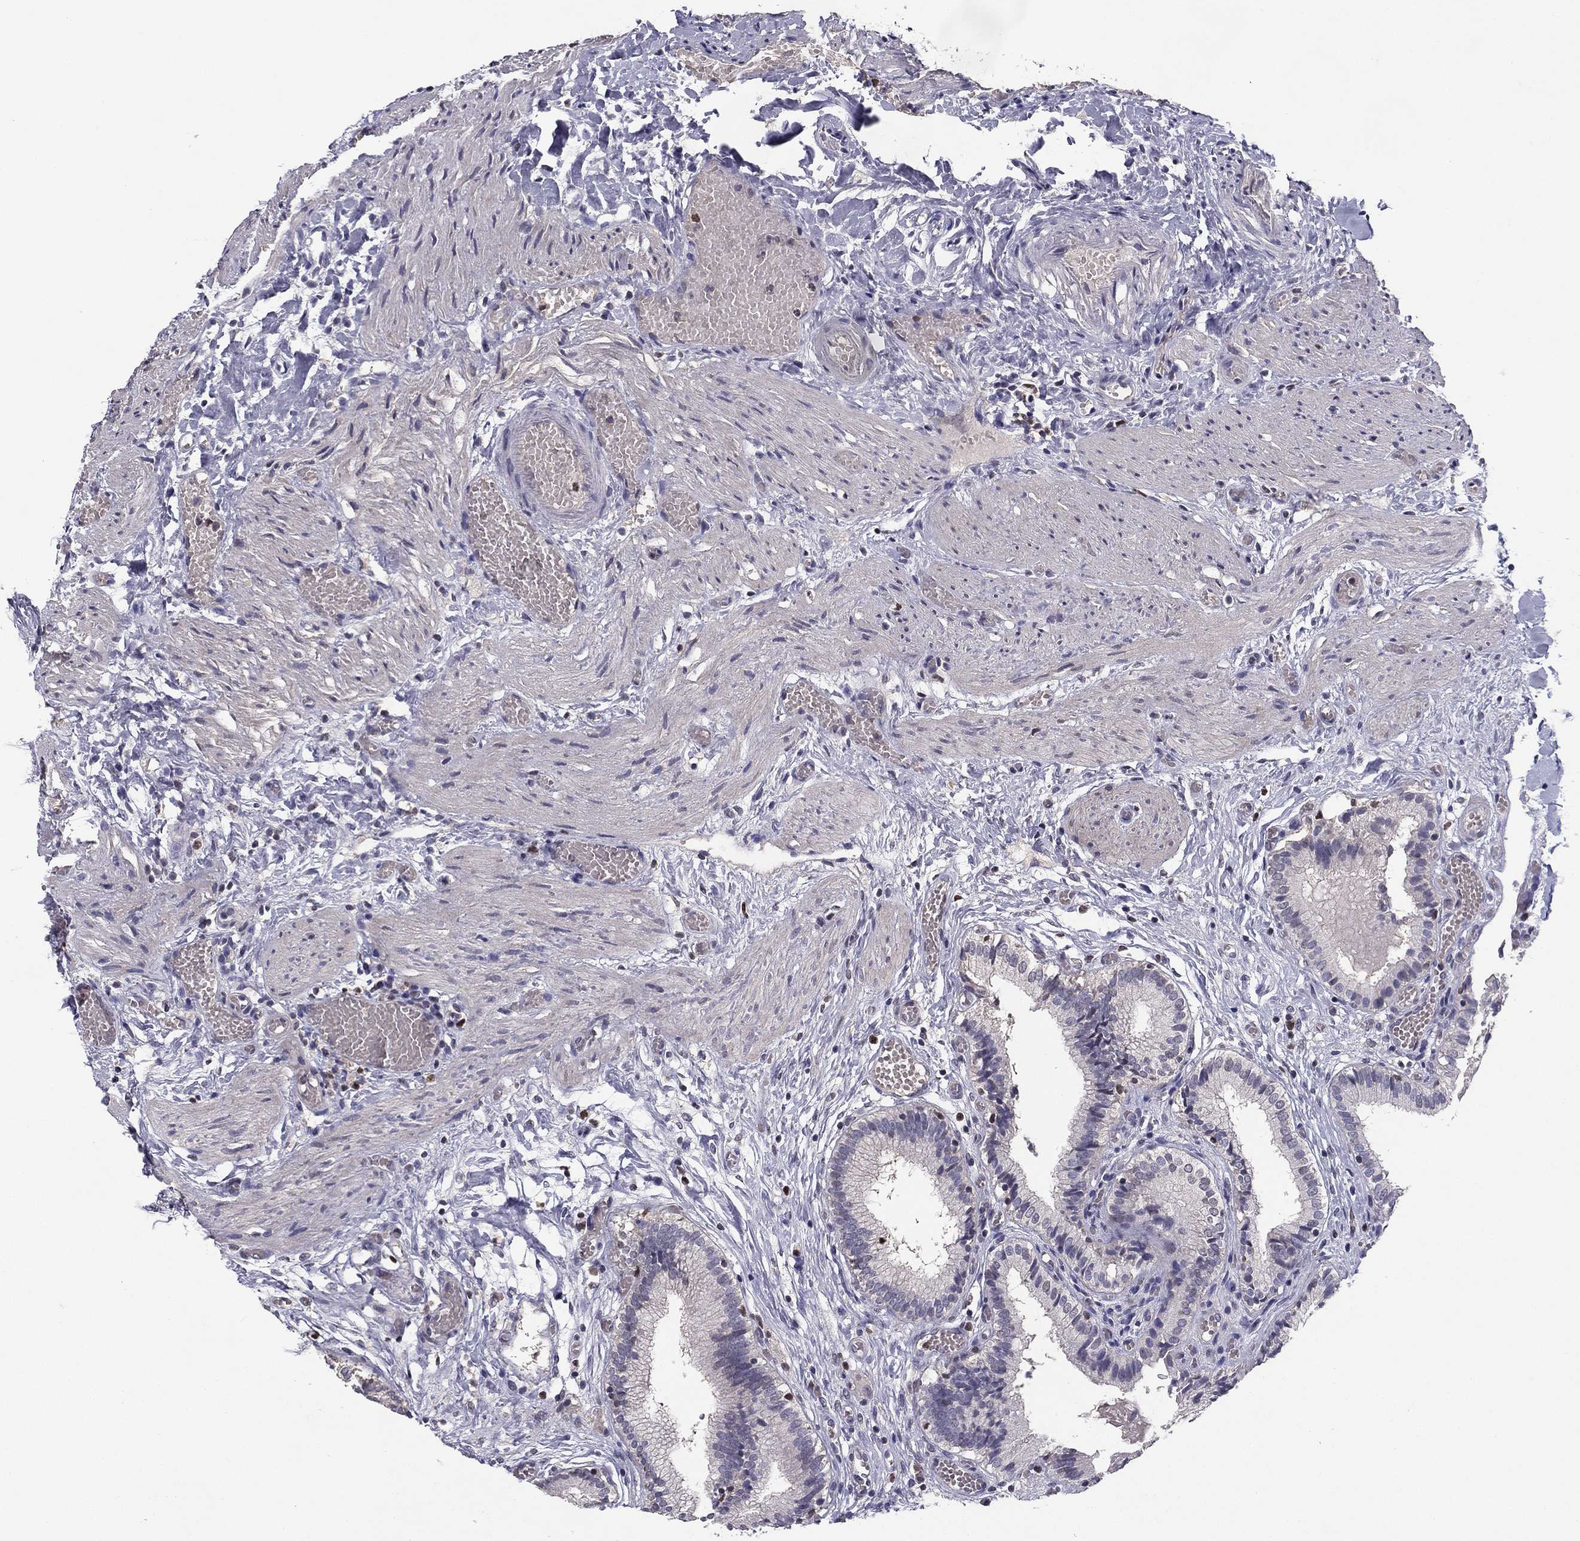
{"staining": {"intensity": "negative", "quantity": "none", "location": "none"}, "tissue": "gallbladder", "cell_type": "Glandular cells", "image_type": "normal", "snomed": [{"axis": "morphology", "description": "Normal tissue, NOS"}, {"axis": "topography", "description": "Gallbladder"}], "caption": "There is no significant expression in glandular cells of gallbladder. Brightfield microscopy of immunohistochemistry (IHC) stained with DAB (brown) and hematoxylin (blue), captured at high magnification.", "gene": "HCN1", "patient": {"sex": "female", "age": 24}}